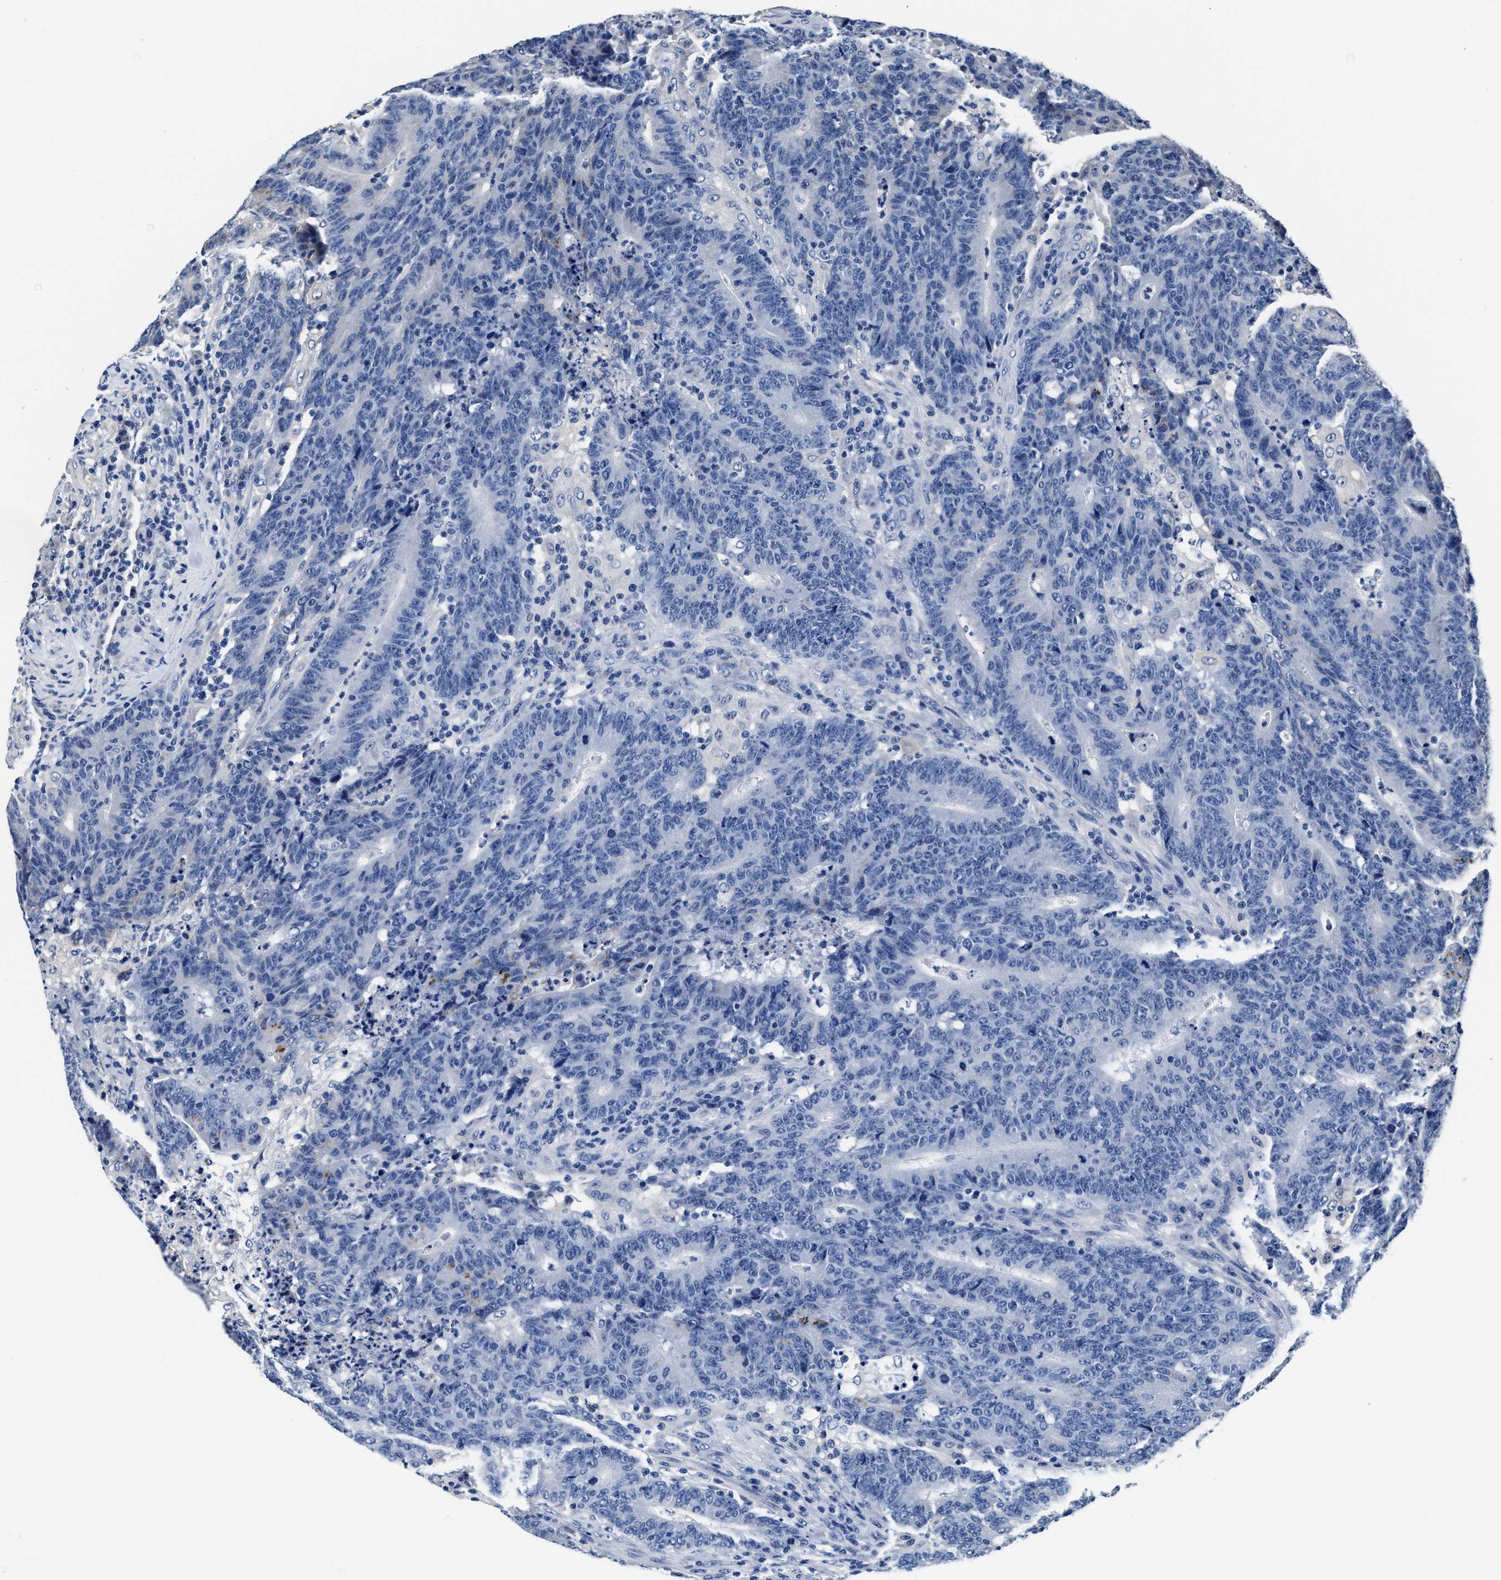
{"staining": {"intensity": "negative", "quantity": "none", "location": "none"}, "tissue": "colorectal cancer", "cell_type": "Tumor cells", "image_type": "cancer", "snomed": [{"axis": "morphology", "description": "Normal tissue, NOS"}, {"axis": "morphology", "description": "Adenocarcinoma, NOS"}, {"axis": "topography", "description": "Colon"}], "caption": "Immunohistochemical staining of colorectal cancer (adenocarcinoma) demonstrates no significant staining in tumor cells. Nuclei are stained in blue.", "gene": "GSTM1", "patient": {"sex": "female", "age": 75}}